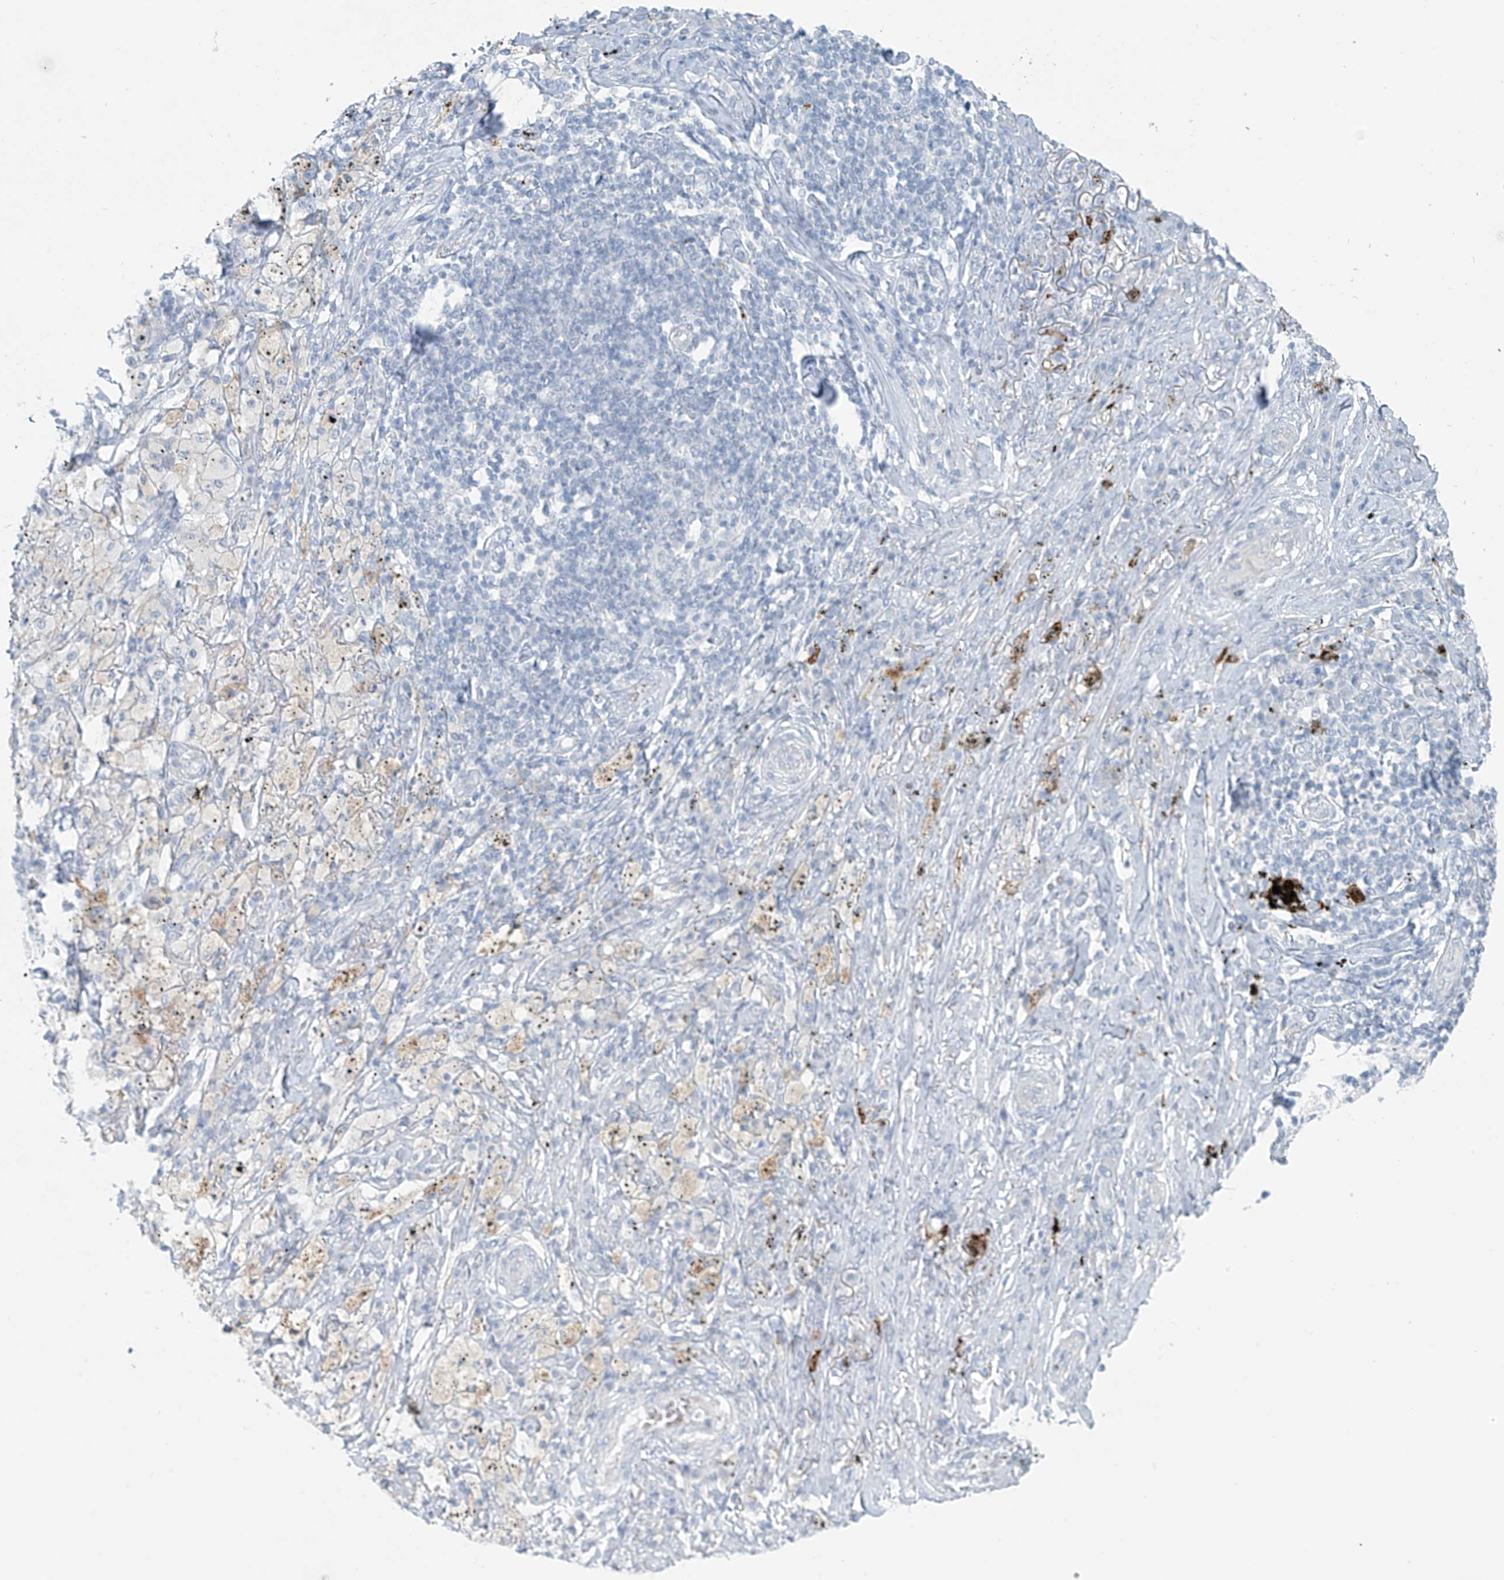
{"staining": {"intensity": "negative", "quantity": "none", "location": "none"}, "tissue": "lung cancer", "cell_type": "Tumor cells", "image_type": "cancer", "snomed": [{"axis": "morphology", "description": "Squamous cell carcinoma, NOS"}, {"axis": "topography", "description": "Lung"}], "caption": "The image exhibits no staining of tumor cells in lung cancer (squamous cell carcinoma).", "gene": "SLC25A43", "patient": {"sex": "female", "age": 63}}